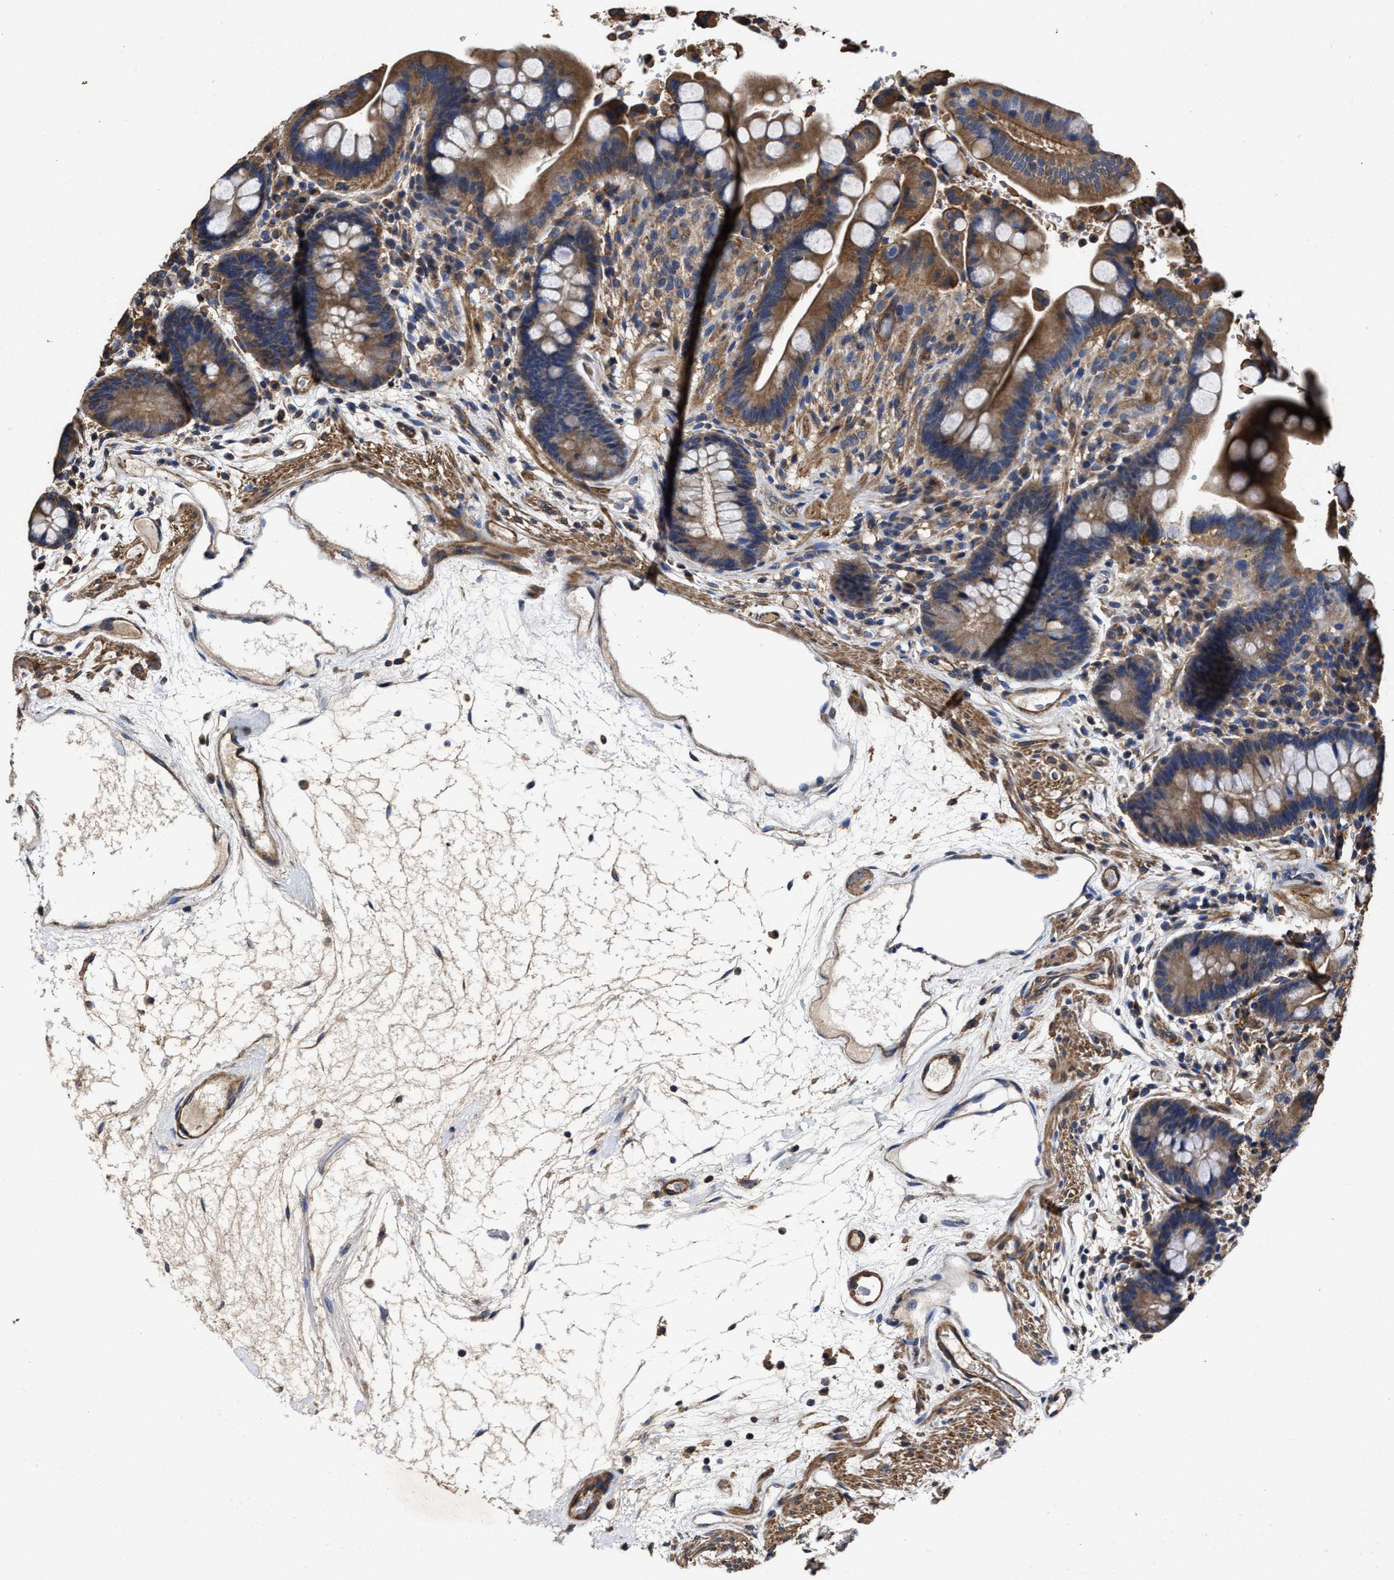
{"staining": {"intensity": "moderate", "quantity": ">75%", "location": "cytoplasmic/membranous"}, "tissue": "colon", "cell_type": "Endothelial cells", "image_type": "normal", "snomed": [{"axis": "morphology", "description": "Normal tissue, NOS"}, {"axis": "topography", "description": "Colon"}], "caption": "High-magnification brightfield microscopy of unremarkable colon stained with DAB (brown) and counterstained with hematoxylin (blue). endothelial cells exhibit moderate cytoplasmic/membranous staining is identified in about>75% of cells.", "gene": "SFXN4", "patient": {"sex": "male", "age": 73}}